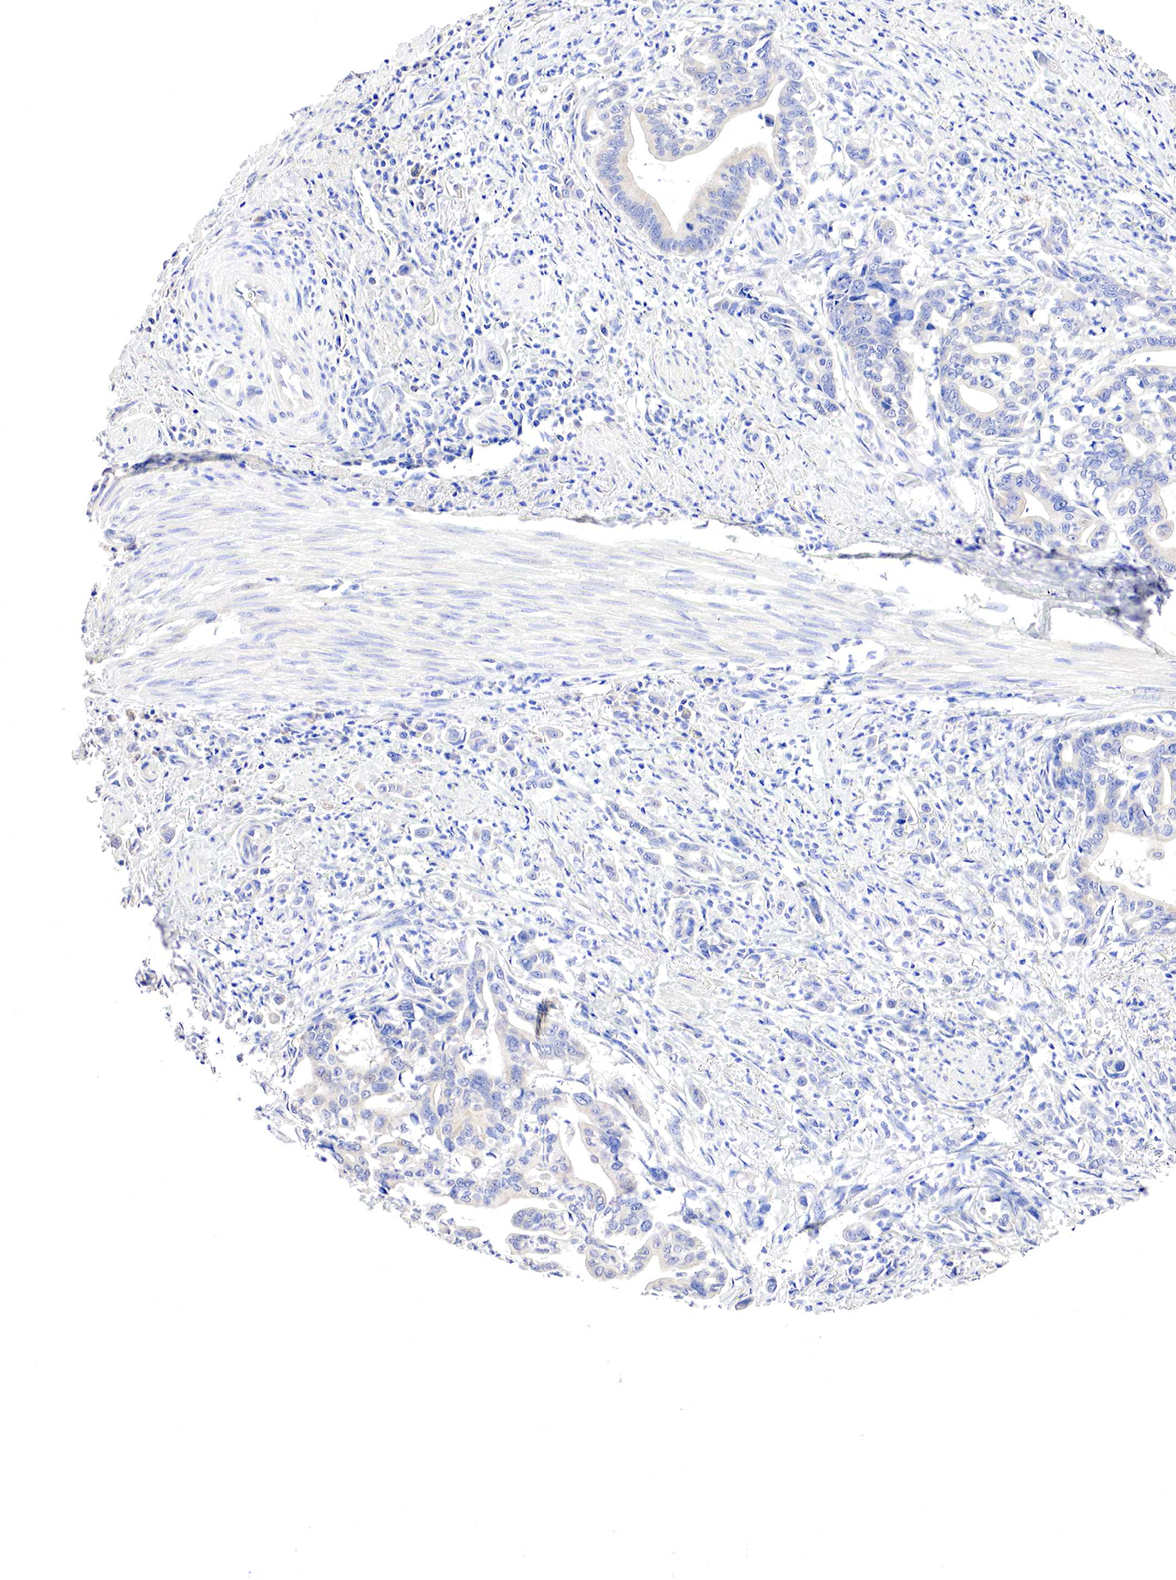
{"staining": {"intensity": "weak", "quantity": "25%-75%", "location": "cytoplasmic/membranous"}, "tissue": "stomach cancer", "cell_type": "Tumor cells", "image_type": "cancer", "snomed": [{"axis": "morphology", "description": "Adenocarcinoma, NOS"}, {"axis": "topography", "description": "Stomach"}], "caption": "The photomicrograph shows staining of adenocarcinoma (stomach), revealing weak cytoplasmic/membranous protein positivity (brown color) within tumor cells.", "gene": "GATA1", "patient": {"sex": "female", "age": 76}}